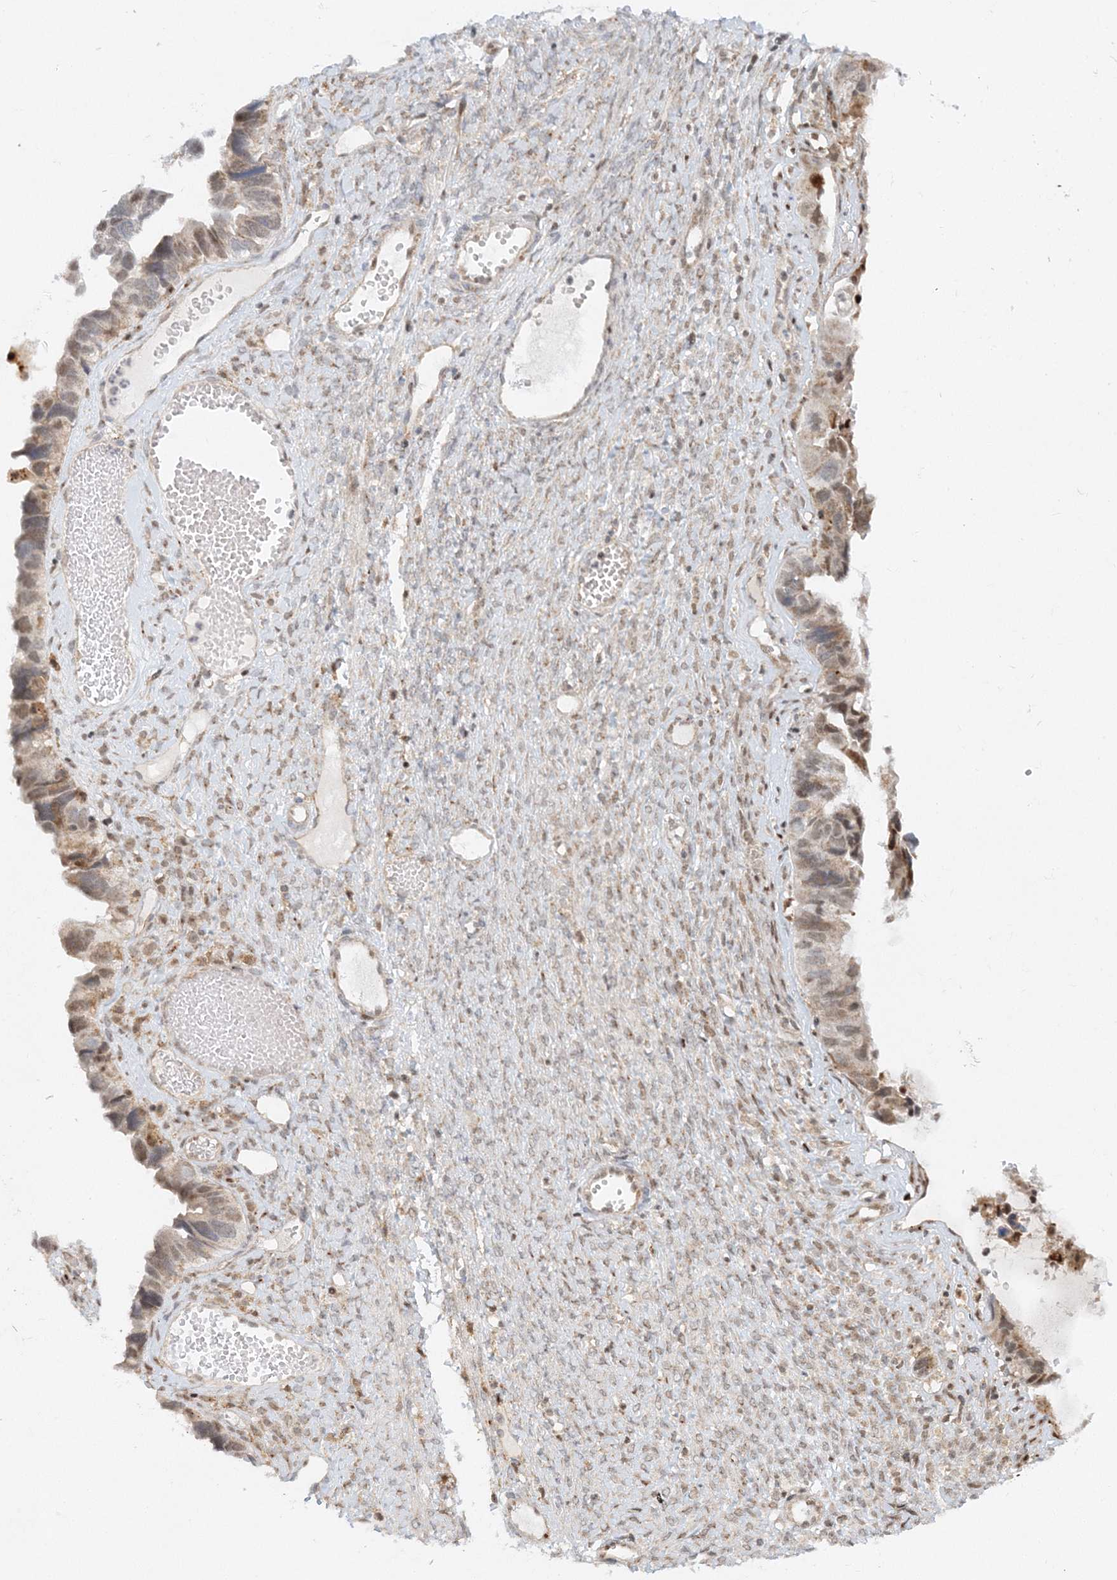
{"staining": {"intensity": "weak", "quantity": ">75%", "location": "cytoplasmic/membranous"}, "tissue": "ovarian cancer", "cell_type": "Tumor cells", "image_type": "cancer", "snomed": [{"axis": "morphology", "description": "Cystadenocarcinoma, serous, NOS"}, {"axis": "topography", "description": "Ovary"}], "caption": "High-power microscopy captured an immunohistochemistry (IHC) histopathology image of ovarian cancer (serous cystadenocarcinoma), revealing weak cytoplasmic/membranous expression in approximately >75% of tumor cells. (Stains: DAB in brown, nuclei in blue, Microscopy: brightfield microscopy at high magnification).", "gene": "RAB11FIP2", "patient": {"sex": "female", "age": 79}}